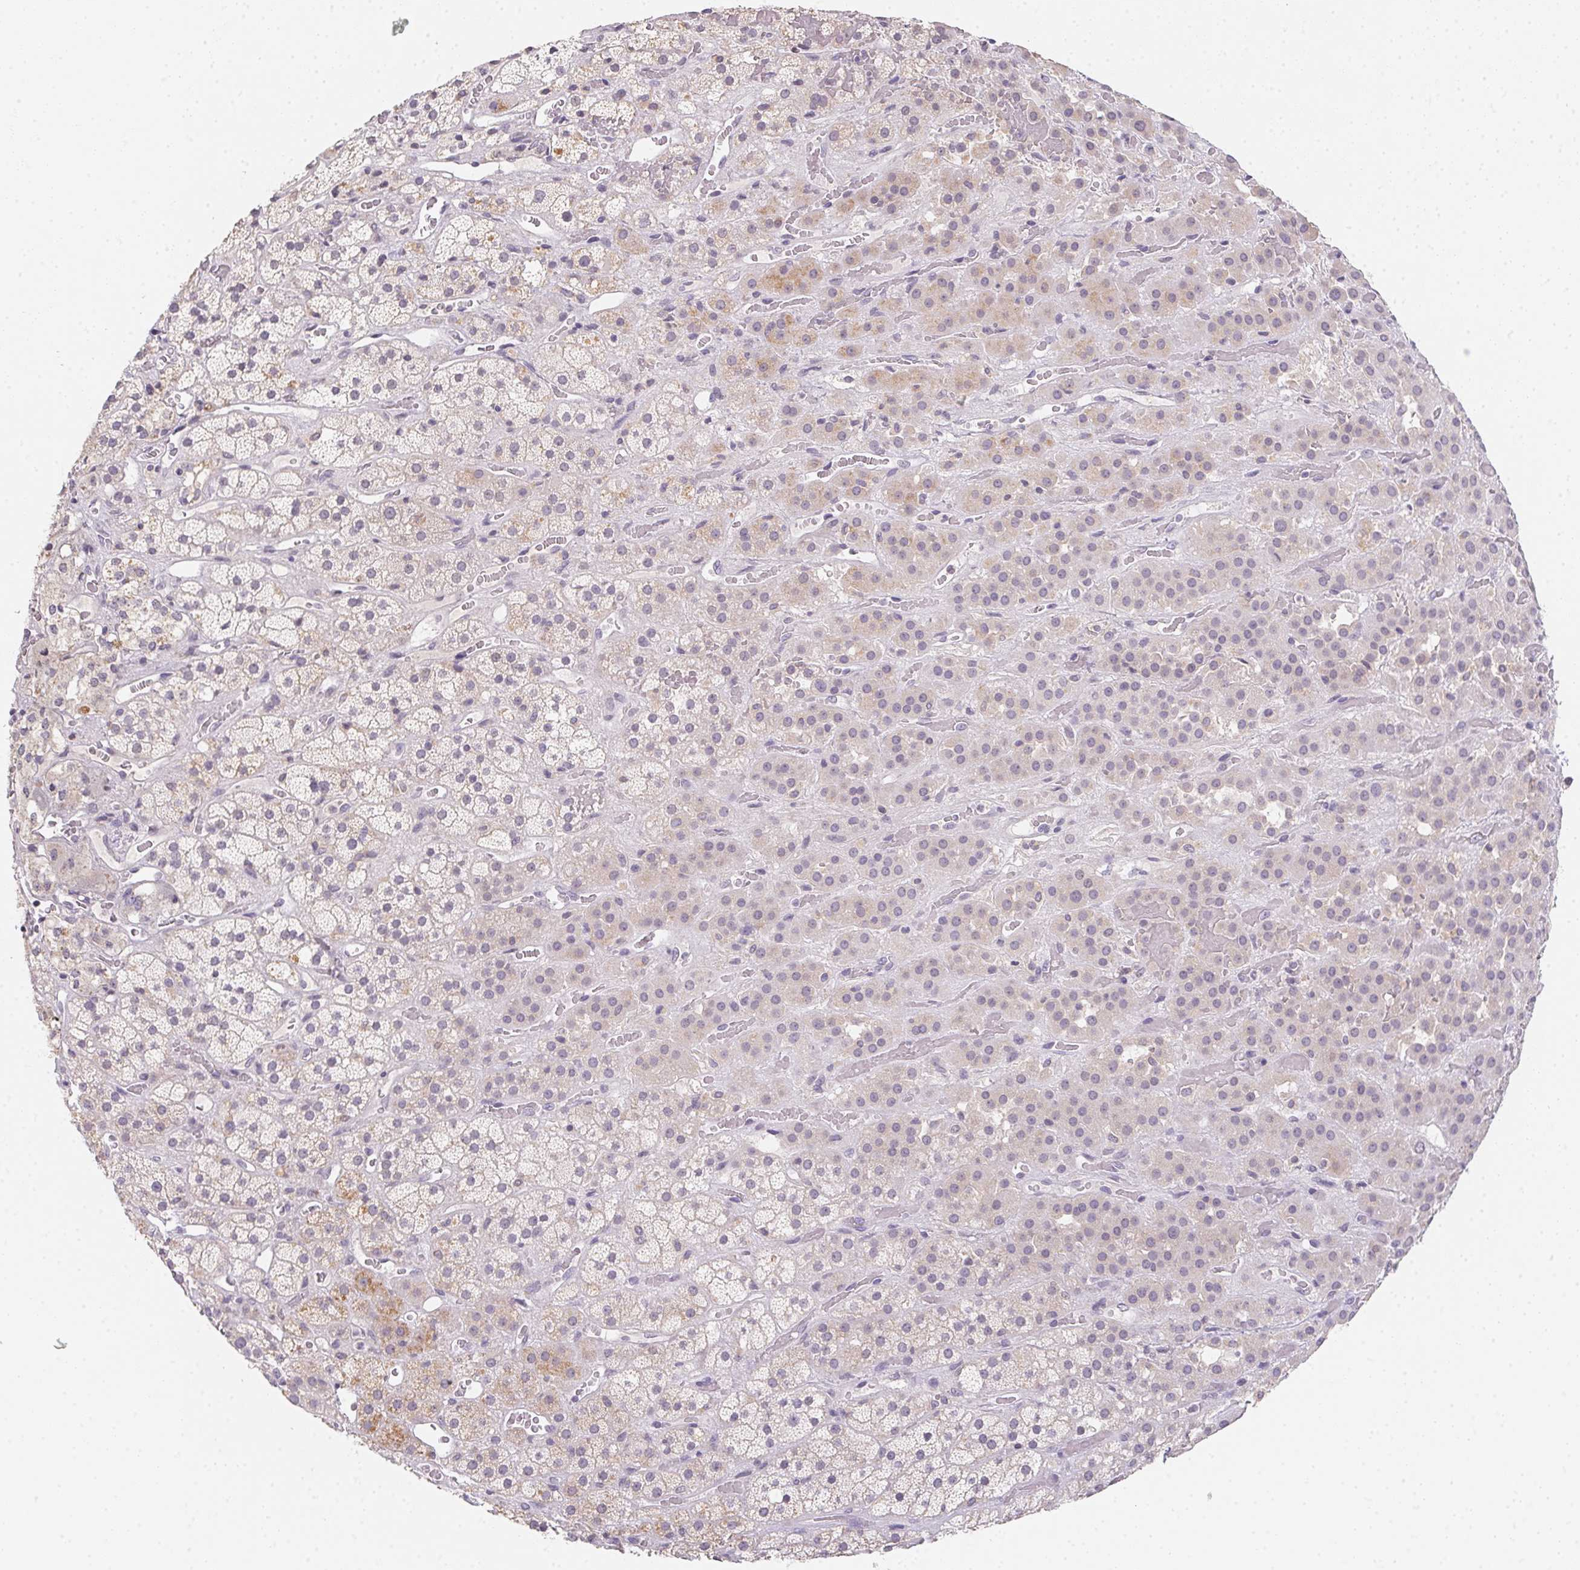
{"staining": {"intensity": "weak", "quantity": "<25%", "location": "cytoplasmic/membranous"}, "tissue": "adrenal gland", "cell_type": "Glandular cells", "image_type": "normal", "snomed": [{"axis": "morphology", "description": "Normal tissue, NOS"}, {"axis": "topography", "description": "Adrenal gland"}], "caption": "Immunohistochemistry of unremarkable adrenal gland reveals no positivity in glandular cells. The staining is performed using DAB brown chromogen with nuclei counter-stained in using hematoxylin.", "gene": "SLC6A18", "patient": {"sex": "male", "age": 57}}